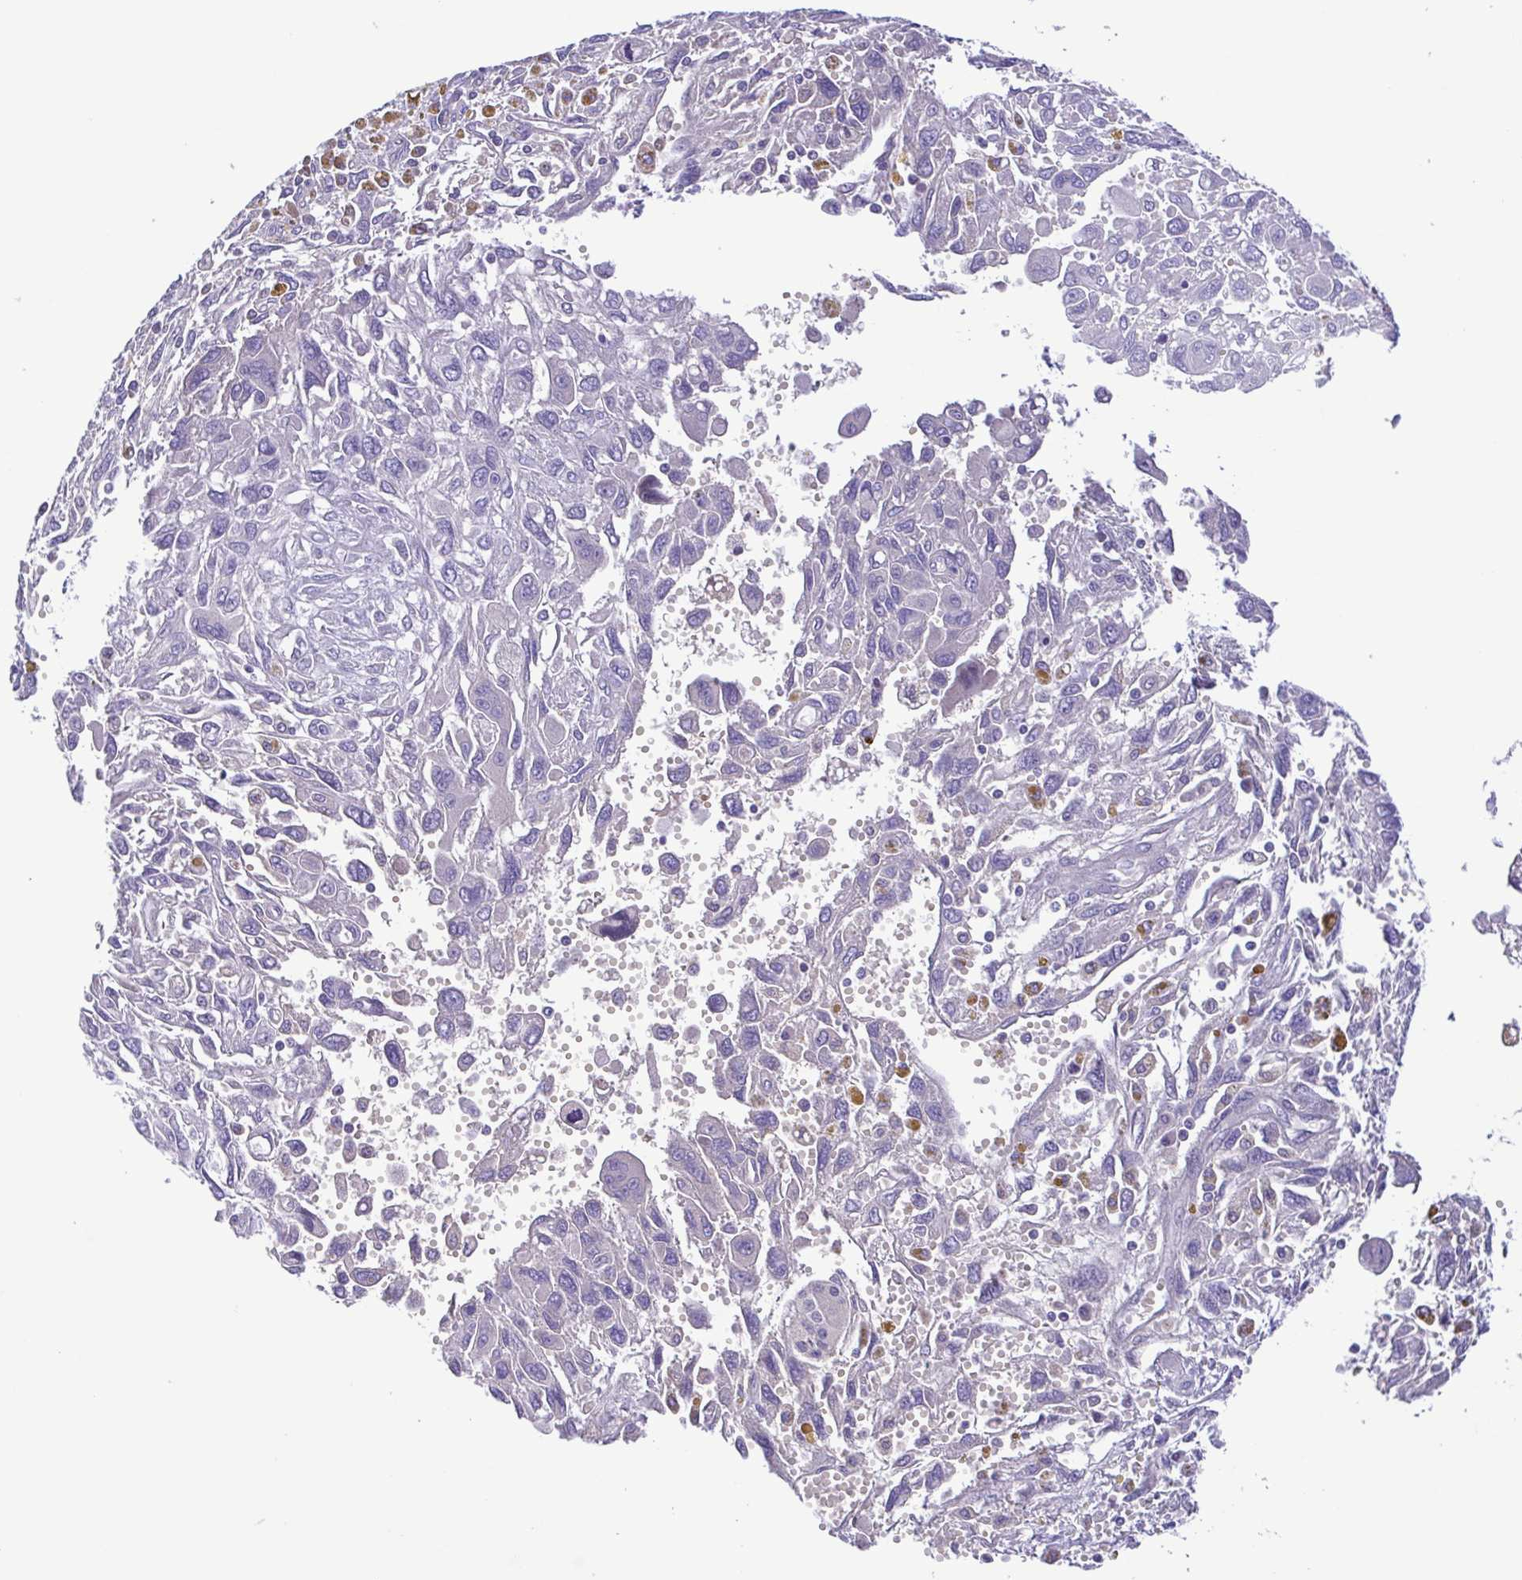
{"staining": {"intensity": "negative", "quantity": "none", "location": "none"}, "tissue": "pancreatic cancer", "cell_type": "Tumor cells", "image_type": "cancer", "snomed": [{"axis": "morphology", "description": "Adenocarcinoma, NOS"}, {"axis": "topography", "description": "Pancreas"}], "caption": "A histopathology image of human pancreatic cancer (adenocarcinoma) is negative for staining in tumor cells.", "gene": "IGFL1", "patient": {"sex": "female", "age": 47}}